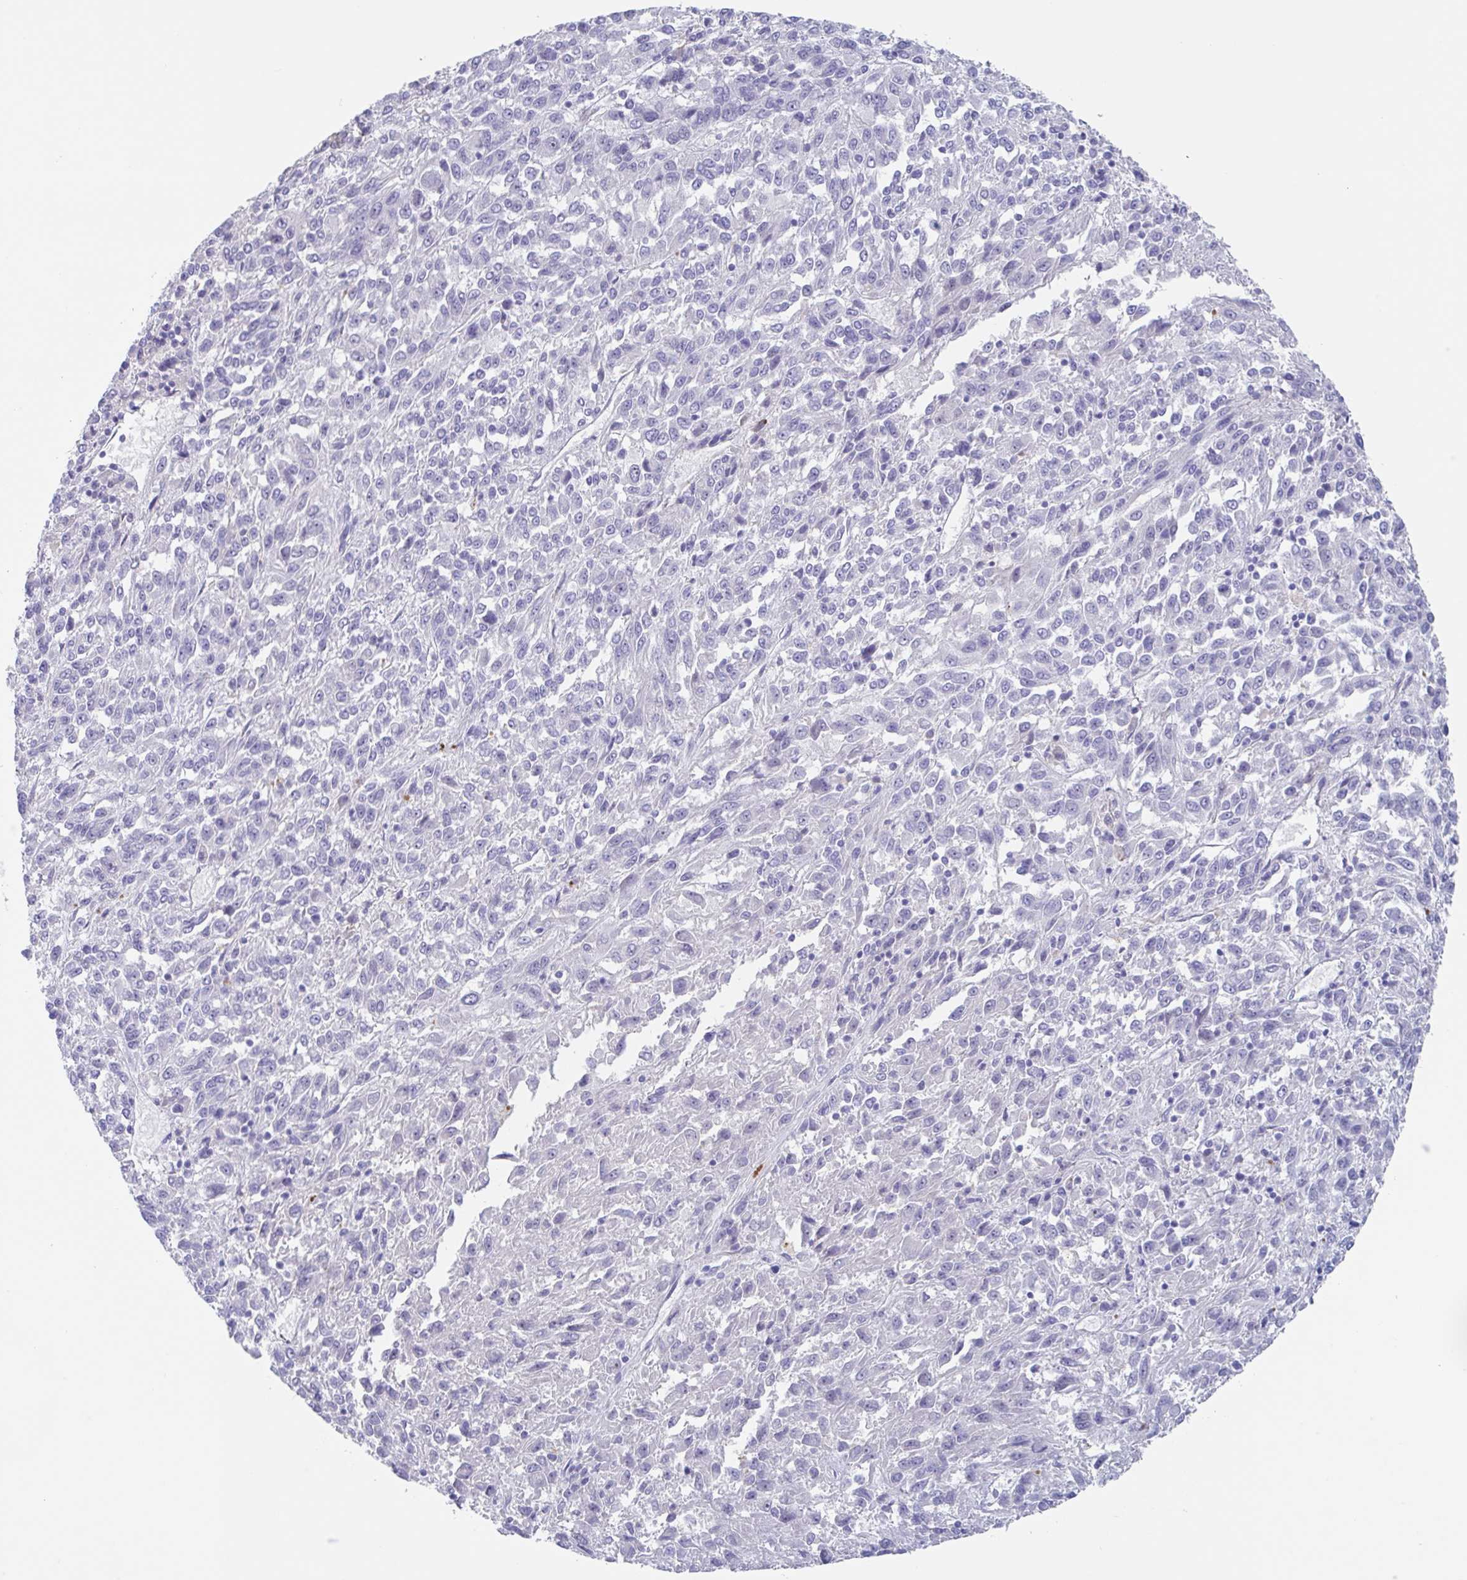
{"staining": {"intensity": "negative", "quantity": "none", "location": "none"}, "tissue": "melanoma", "cell_type": "Tumor cells", "image_type": "cancer", "snomed": [{"axis": "morphology", "description": "Malignant melanoma, Metastatic site"}, {"axis": "topography", "description": "Lung"}], "caption": "This is an immunohistochemistry image of malignant melanoma (metastatic site). There is no staining in tumor cells.", "gene": "NOXRED1", "patient": {"sex": "male", "age": 64}}